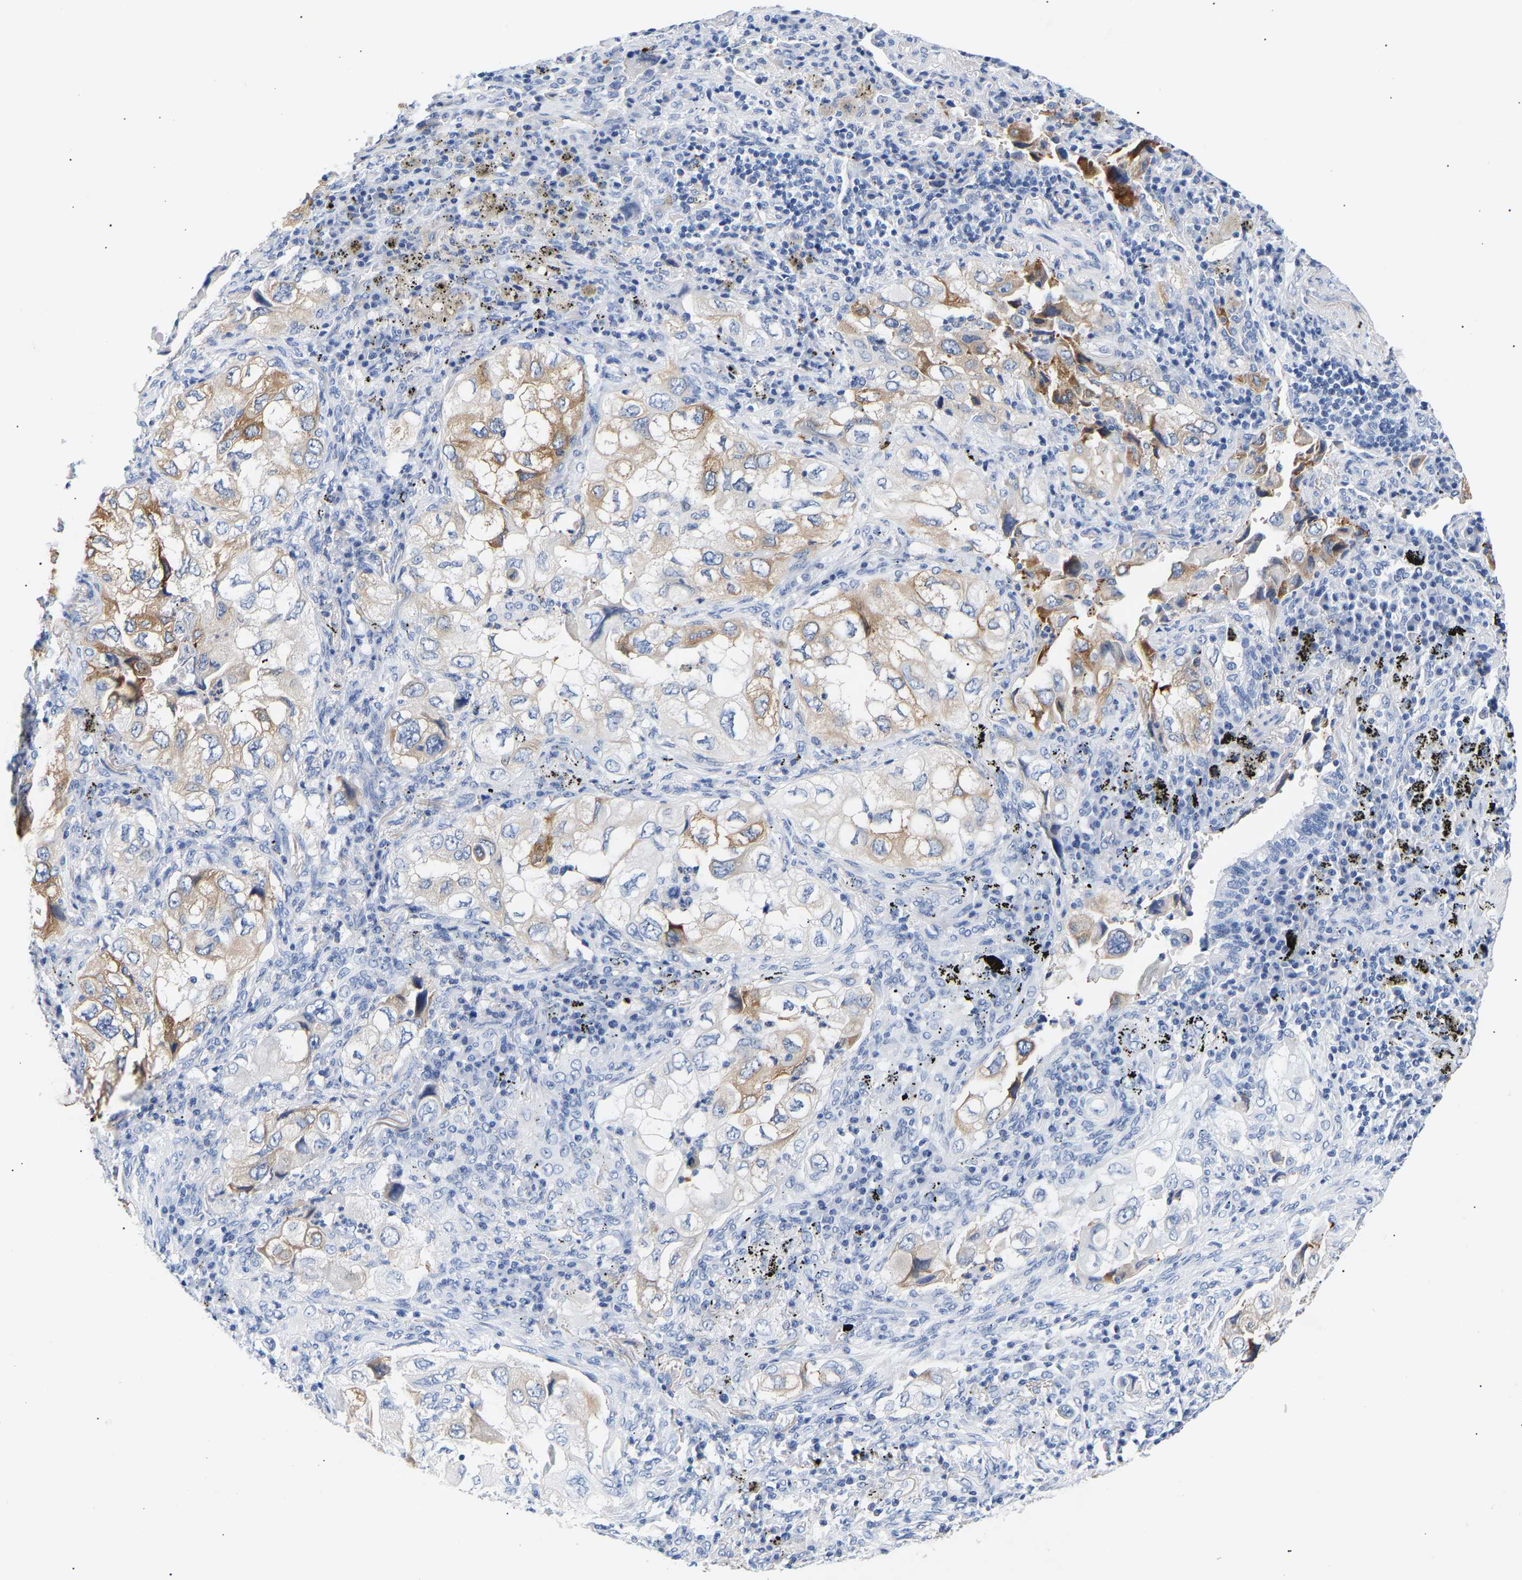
{"staining": {"intensity": "moderate", "quantity": "<25%", "location": "cytoplasmic/membranous"}, "tissue": "lung cancer", "cell_type": "Tumor cells", "image_type": "cancer", "snomed": [{"axis": "morphology", "description": "Adenocarcinoma, NOS"}, {"axis": "topography", "description": "Lung"}], "caption": "Tumor cells exhibit moderate cytoplasmic/membranous staining in about <25% of cells in lung cancer.", "gene": "SPINK2", "patient": {"sex": "male", "age": 64}}